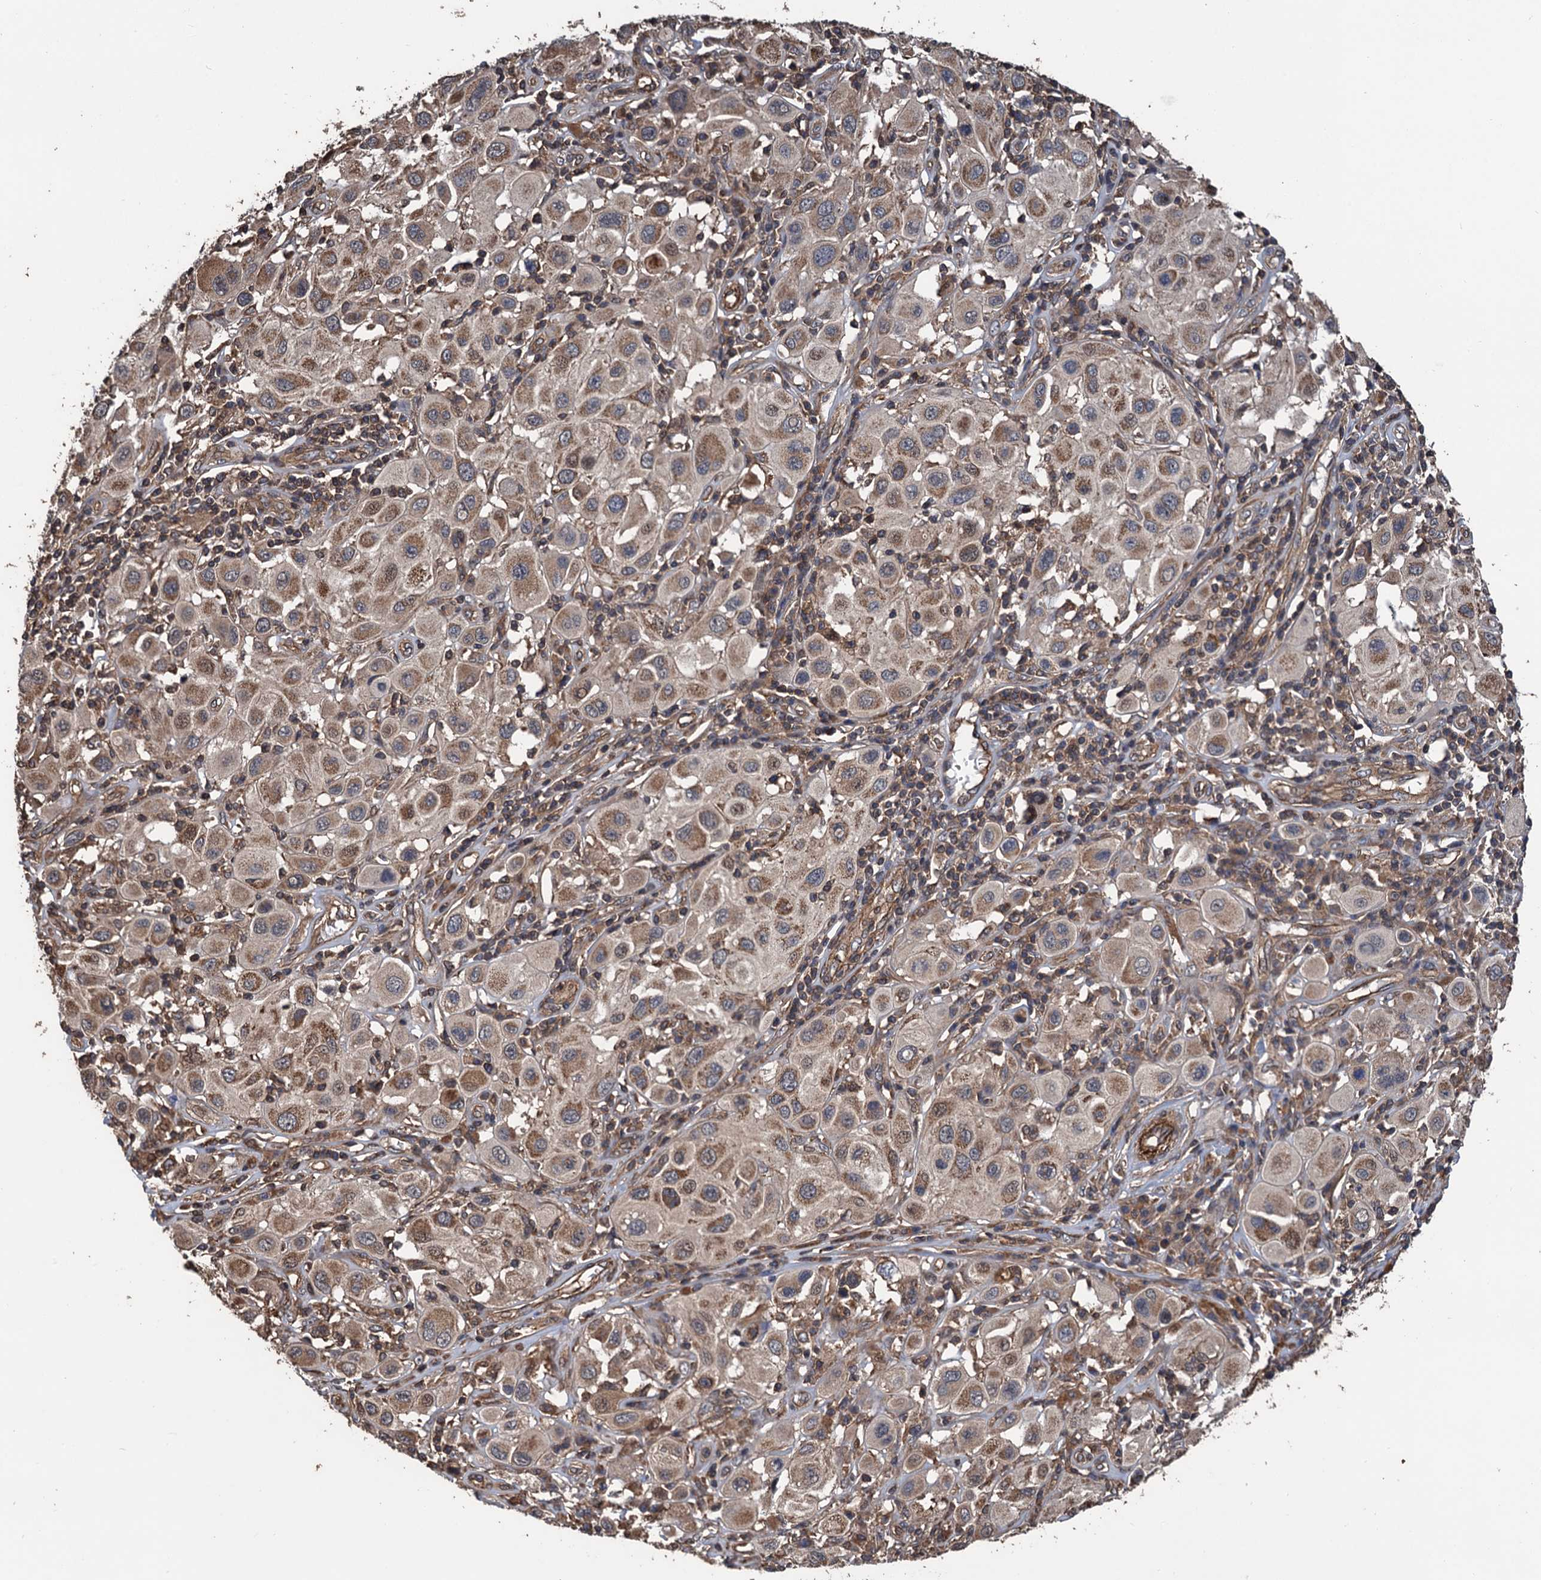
{"staining": {"intensity": "moderate", "quantity": ">75%", "location": "cytoplasmic/membranous"}, "tissue": "melanoma", "cell_type": "Tumor cells", "image_type": "cancer", "snomed": [{"axis": "morphology", "description": "Malignant melanoma, Metastatic site"}, {"axis": "topography", "description": "Skin"}], "caption": "This histopathology image shows immunohistochemistry (IHC) staining of melanoma, with medium moderate cytoplasmic/membranous positivity in about >75% of tumor cells.", "gene": "PPP4R1", "patient": {"sex": "male", "age": 41}}